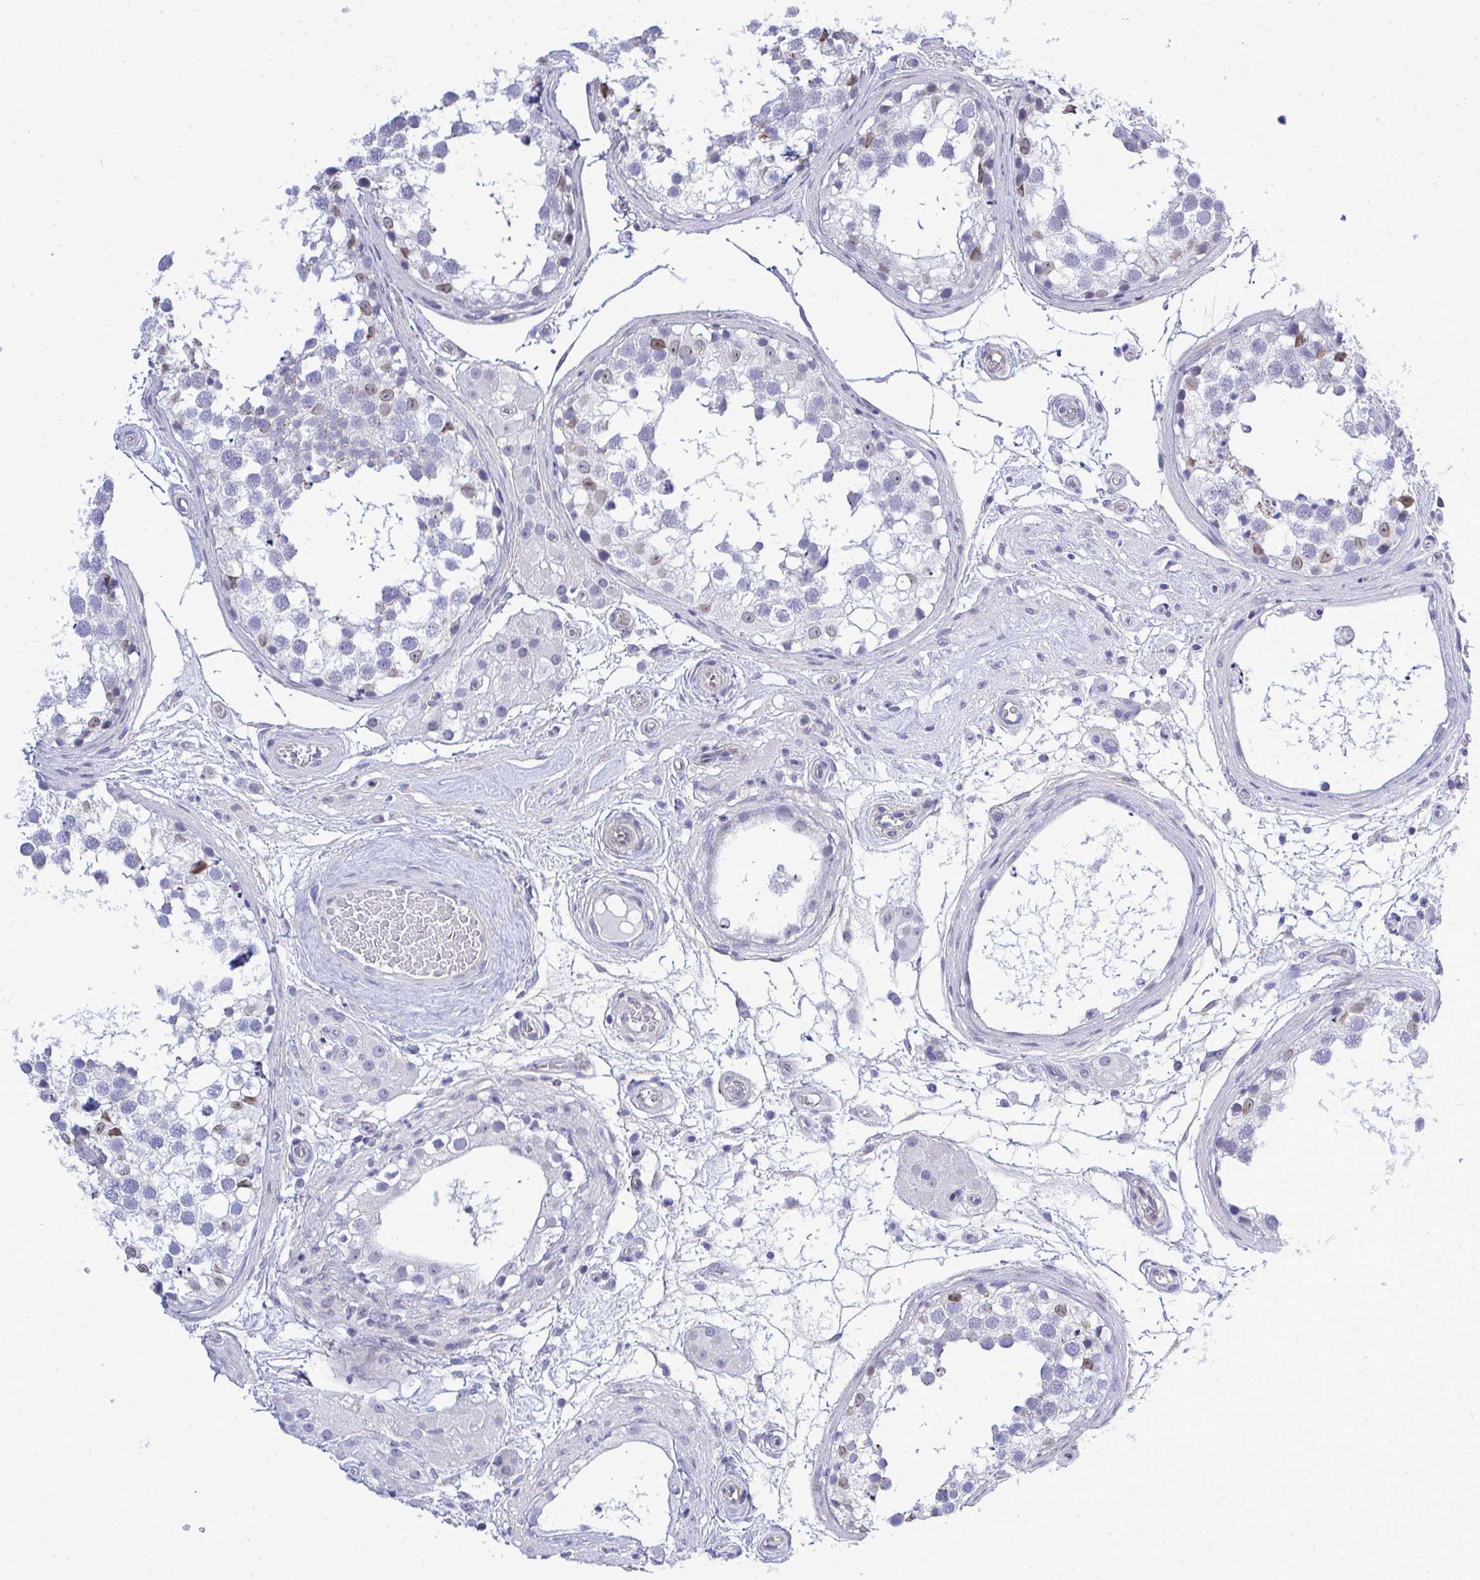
{"staining": {"intensity": "moderate", "quantity": "<25%", "location": "nuclear"}, "tissue": "testis", "cell_type": "Cells in seminiferous ducts", "image_type": "normal", "snomed": [{"axis": "morphology", "description": "Normal tissue, NOS"}, {"axis": "morphology", "description": "Seminoma, NOS"}, {"axis": "topography", "description": "Testis"}], "caption": "Protein staining demonstrates moderate nuclear staining in about <25% of cells in seminiferous ducts in unremarkable testis. (DAB IHC with brightfield microscopy, high magnification).", "gene": "SLC25A51", "patient": {"sex": "male", "age": 65}}